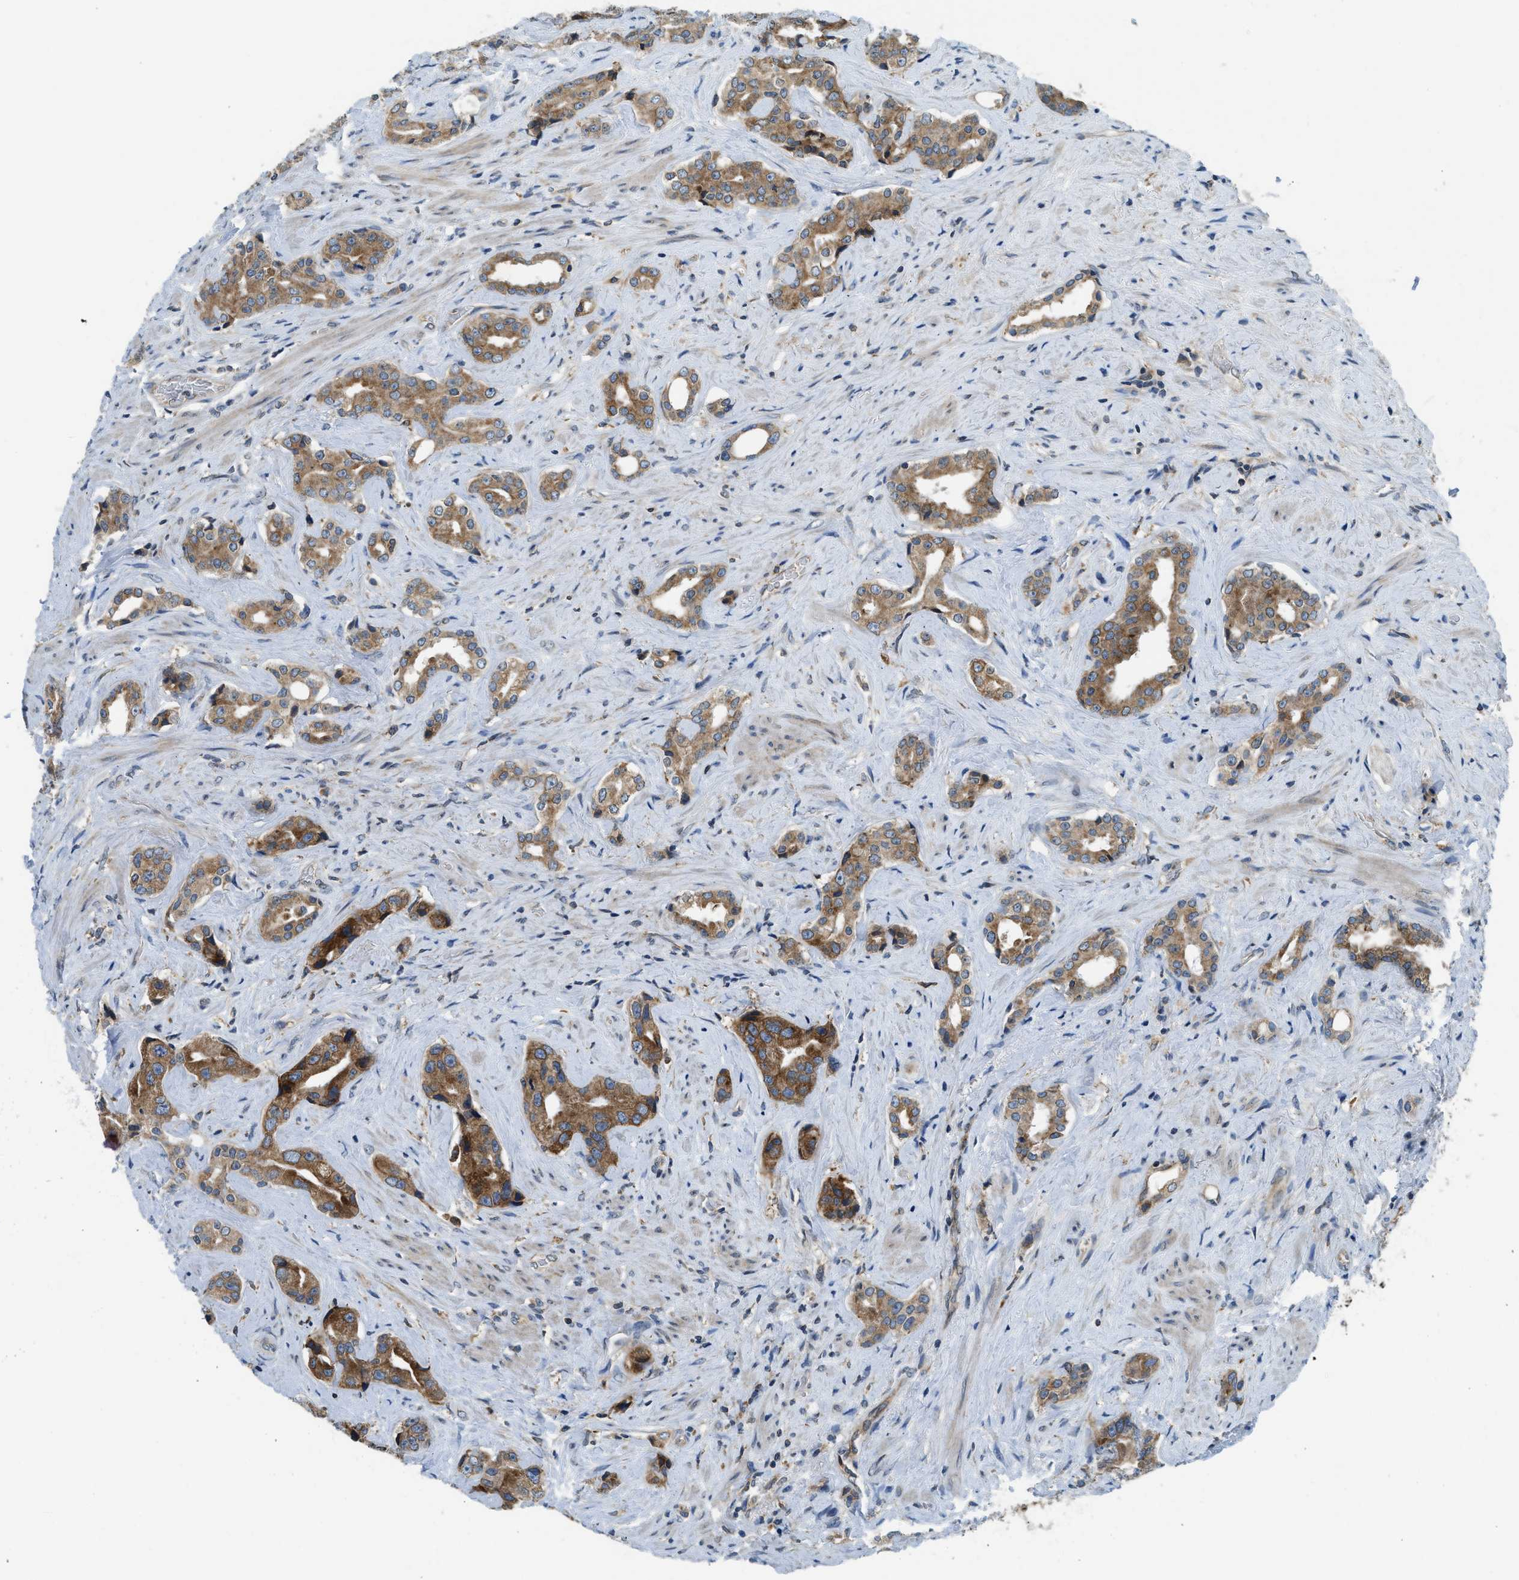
{"staining": {"intensity": "moderate", "quantity": ">75%", "location": "cytoplasmic/membranous"}, "tissue": "prostate cancer", "cell_type": "Tumor cells", "image_type": "cancer", "snomed": [{"axis": "morphology", "description": "Adenocarcinoma, High grade"}, {"axis": "topography", "description": "Prostate"}], "caption": "Human prostate cancer (high-grade adenocarcinoma) stained with a brown dye displays moderate cytoplasmic/membranous positive expression in about >75% of tumor cells.", "gene": "BCAP31", "patient": {"sex": "male", "age": 71}}